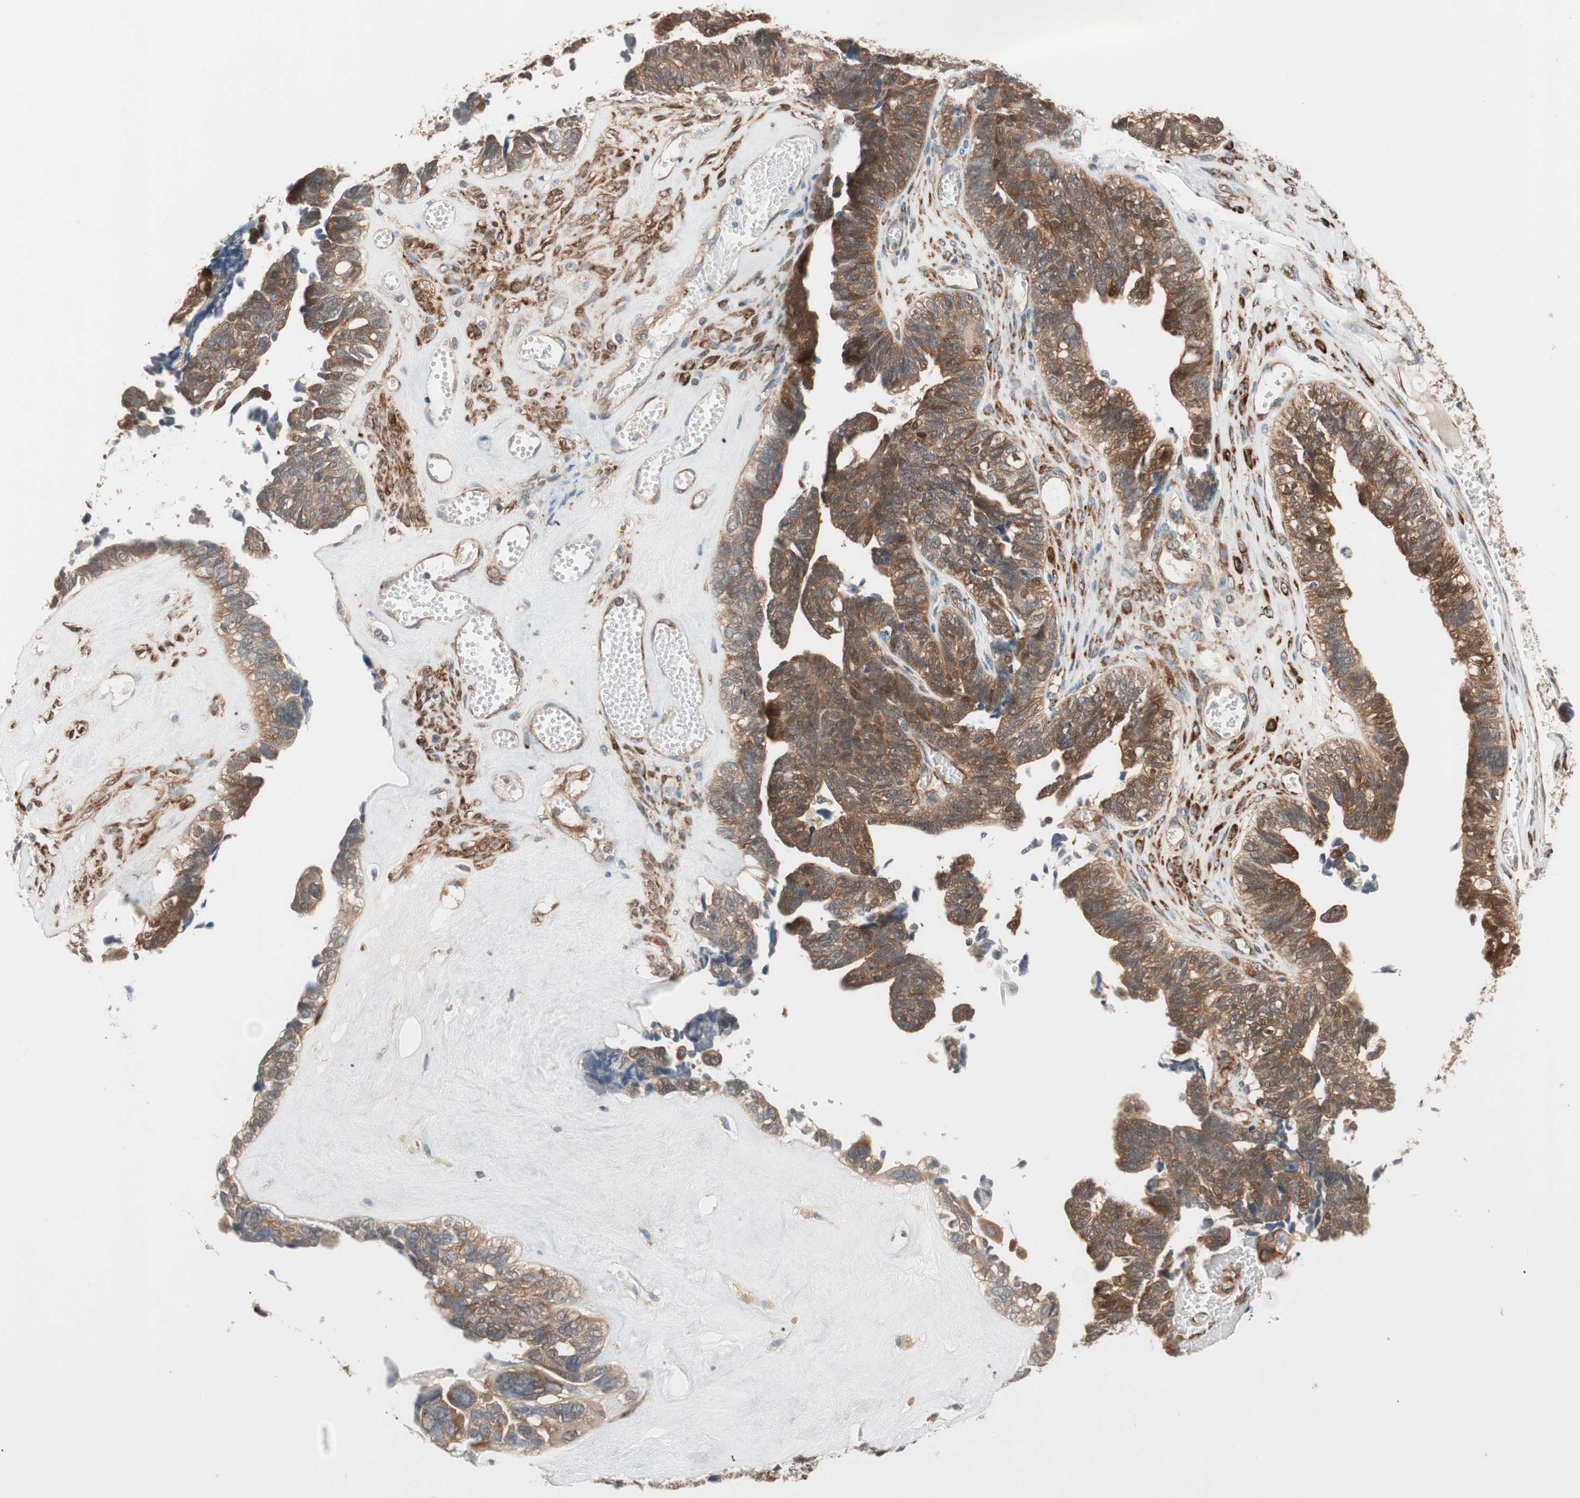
{"staining": {"intensity": "strong", "quantity": ">75%", "location": "cytoplasmic/membranous"}, "tissue": "ovarian cancer", "cell_type": "Tumor cells", "image_type": "cancer", "snomed": [{"axis": "morphology", "description": "Cystadenocarcinoma, serous, NOS"}, {"axis": "topography", "description": "Ovary"}], "caption": "The micrograph reveals a brown stain indicating the presence of a protein in the cytoplasmic/membranous of tumor cells in ovarian cancer (serous cystadenocarcinoma).", "gene": "WASL", "patient": {"sex": "female", "age": 79}}